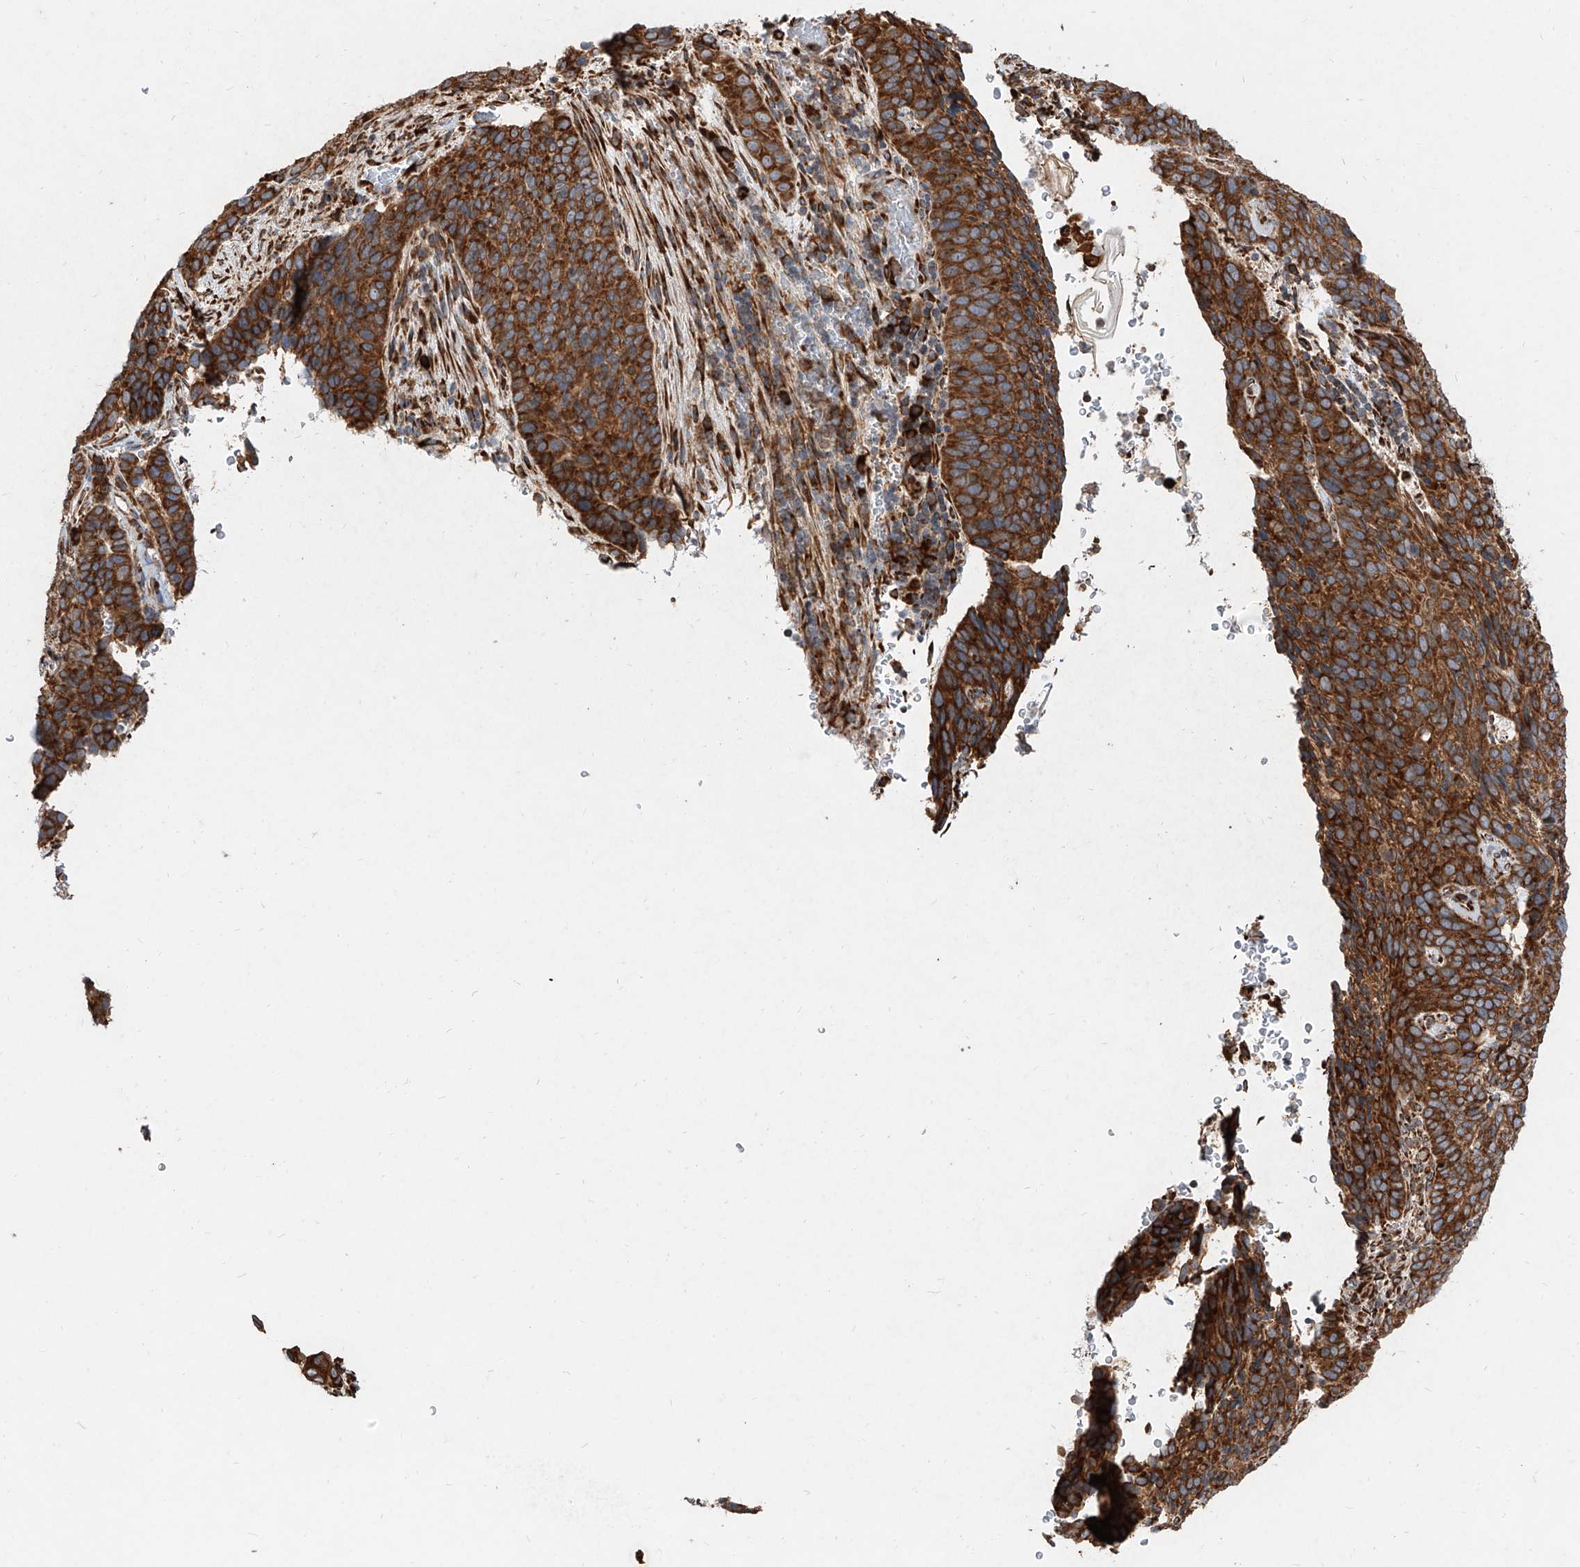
{"staining": {"intensity": "strong", "quantity": ">75%", "location": "cytoplasmic/membranous"}, "tissue": "cervical cancer", "cell_type": "Tumor cells", "image_type": "cancer", "snomed": [{"axis": "morphology", "description": "Squamous cell carcinoma, NOS"}, {"axis": "topography", "description": "Cervix"}], "caption": "This is a histology image of immunohistochemistry staining of cervical squamous cell carcinoma, which shows strong expression in the cytoplasmic/membranous of tumor cells.", "gene": "RPS25", "patient": {"sex": "female", "age": 60}}